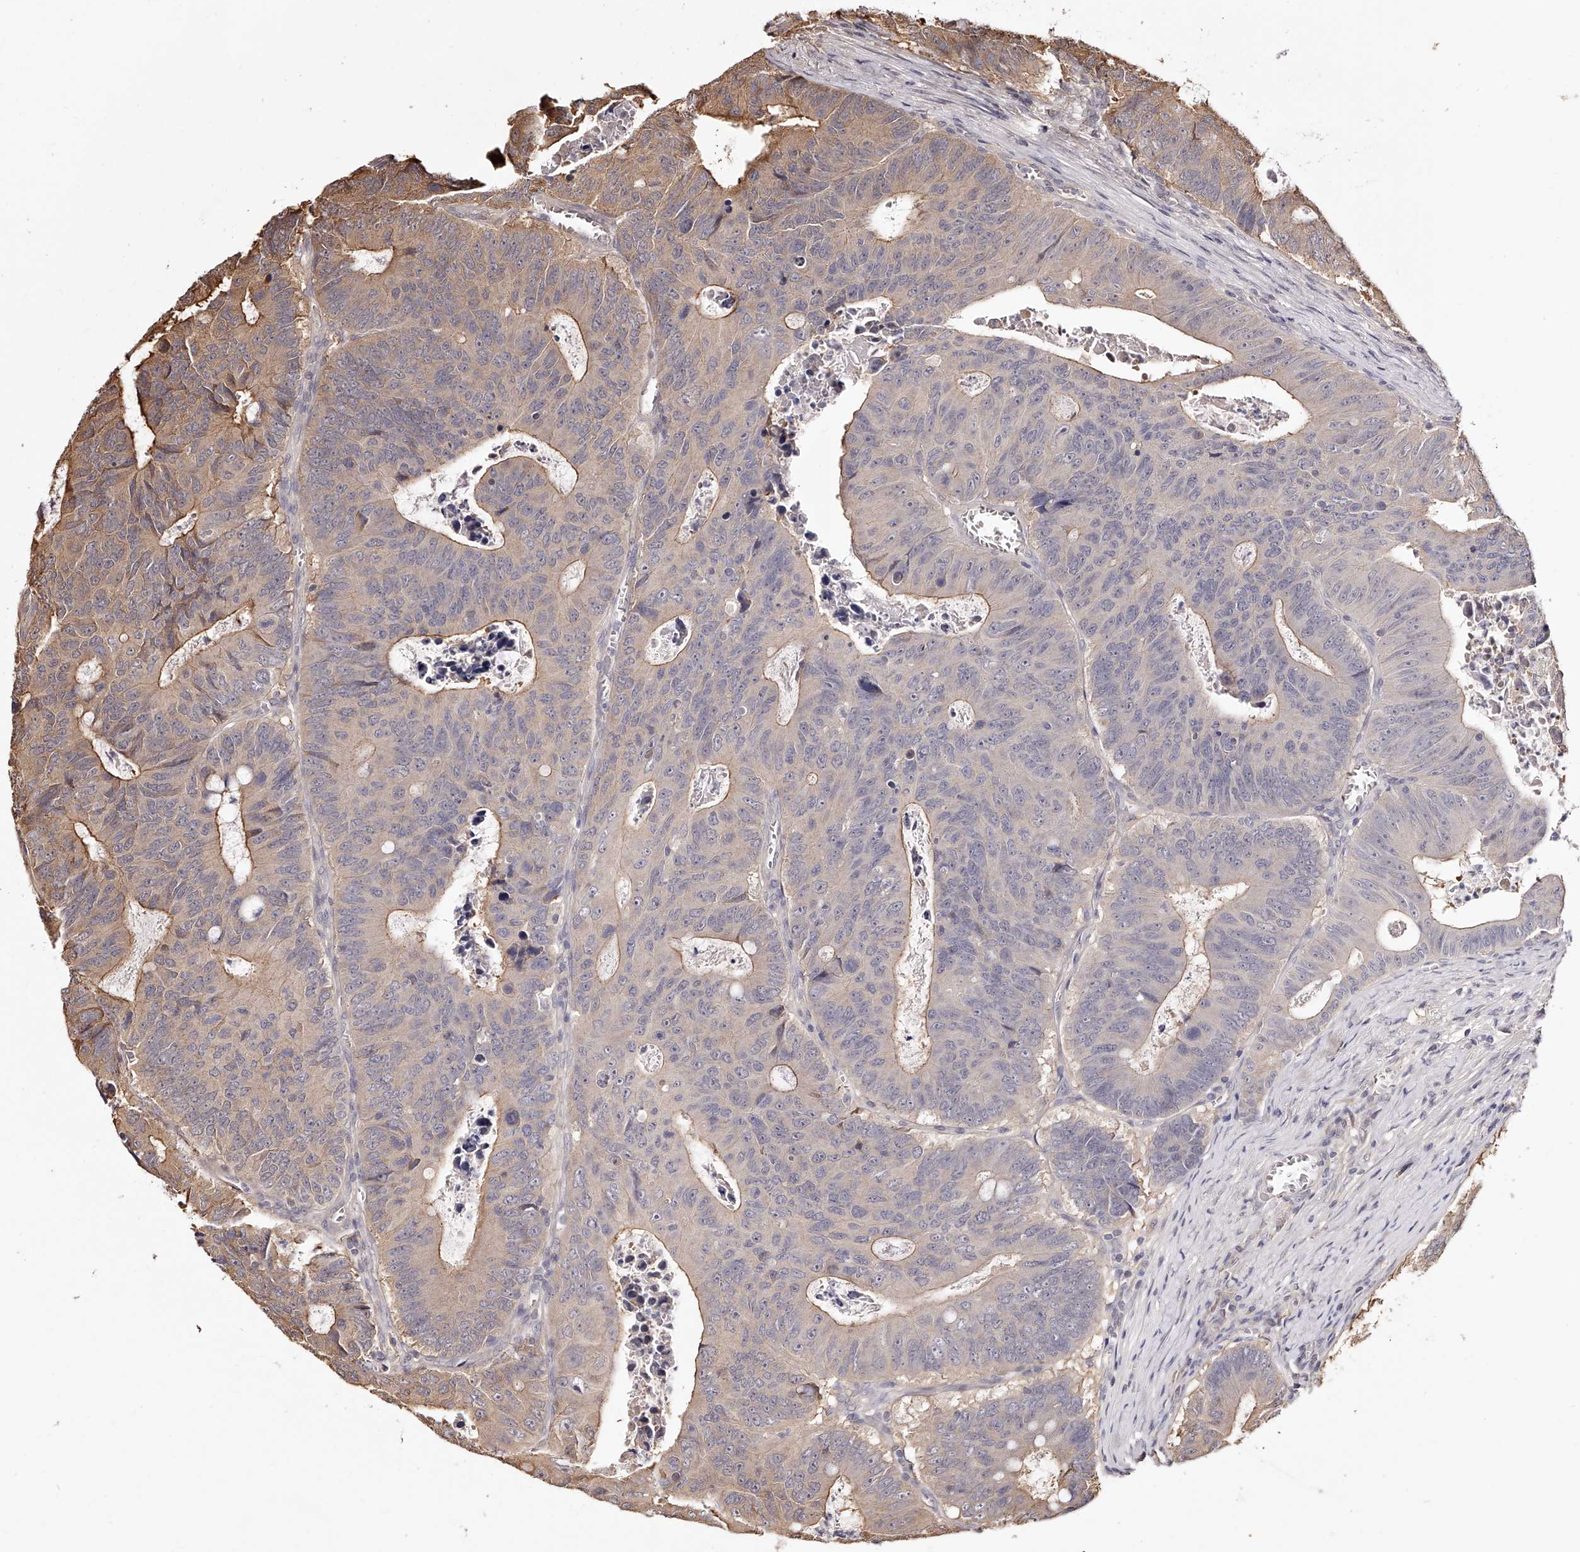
{"staining": {"intensity": "moderate", "quantity": ">75%", "location": "cytoplasmic/membranous"}, "tissue": "colorectal cancer", "cell_type": "Tumor cells", "image_type": "cancer", "snomed": [{"axis": "morphology", "description": "Adenocarcinoma, NOS"}, {"axis": "topography", "description": "Colon"}], "caption": "Immunohistochemical staining of adenocarcinoma (colorectal) demonstrates medium levels of moderate cytoplasmic/membranous expression in about >75% of tumor cells.", "gene": "ZNF582", "patient": {"sex": "male", "age": 87}}